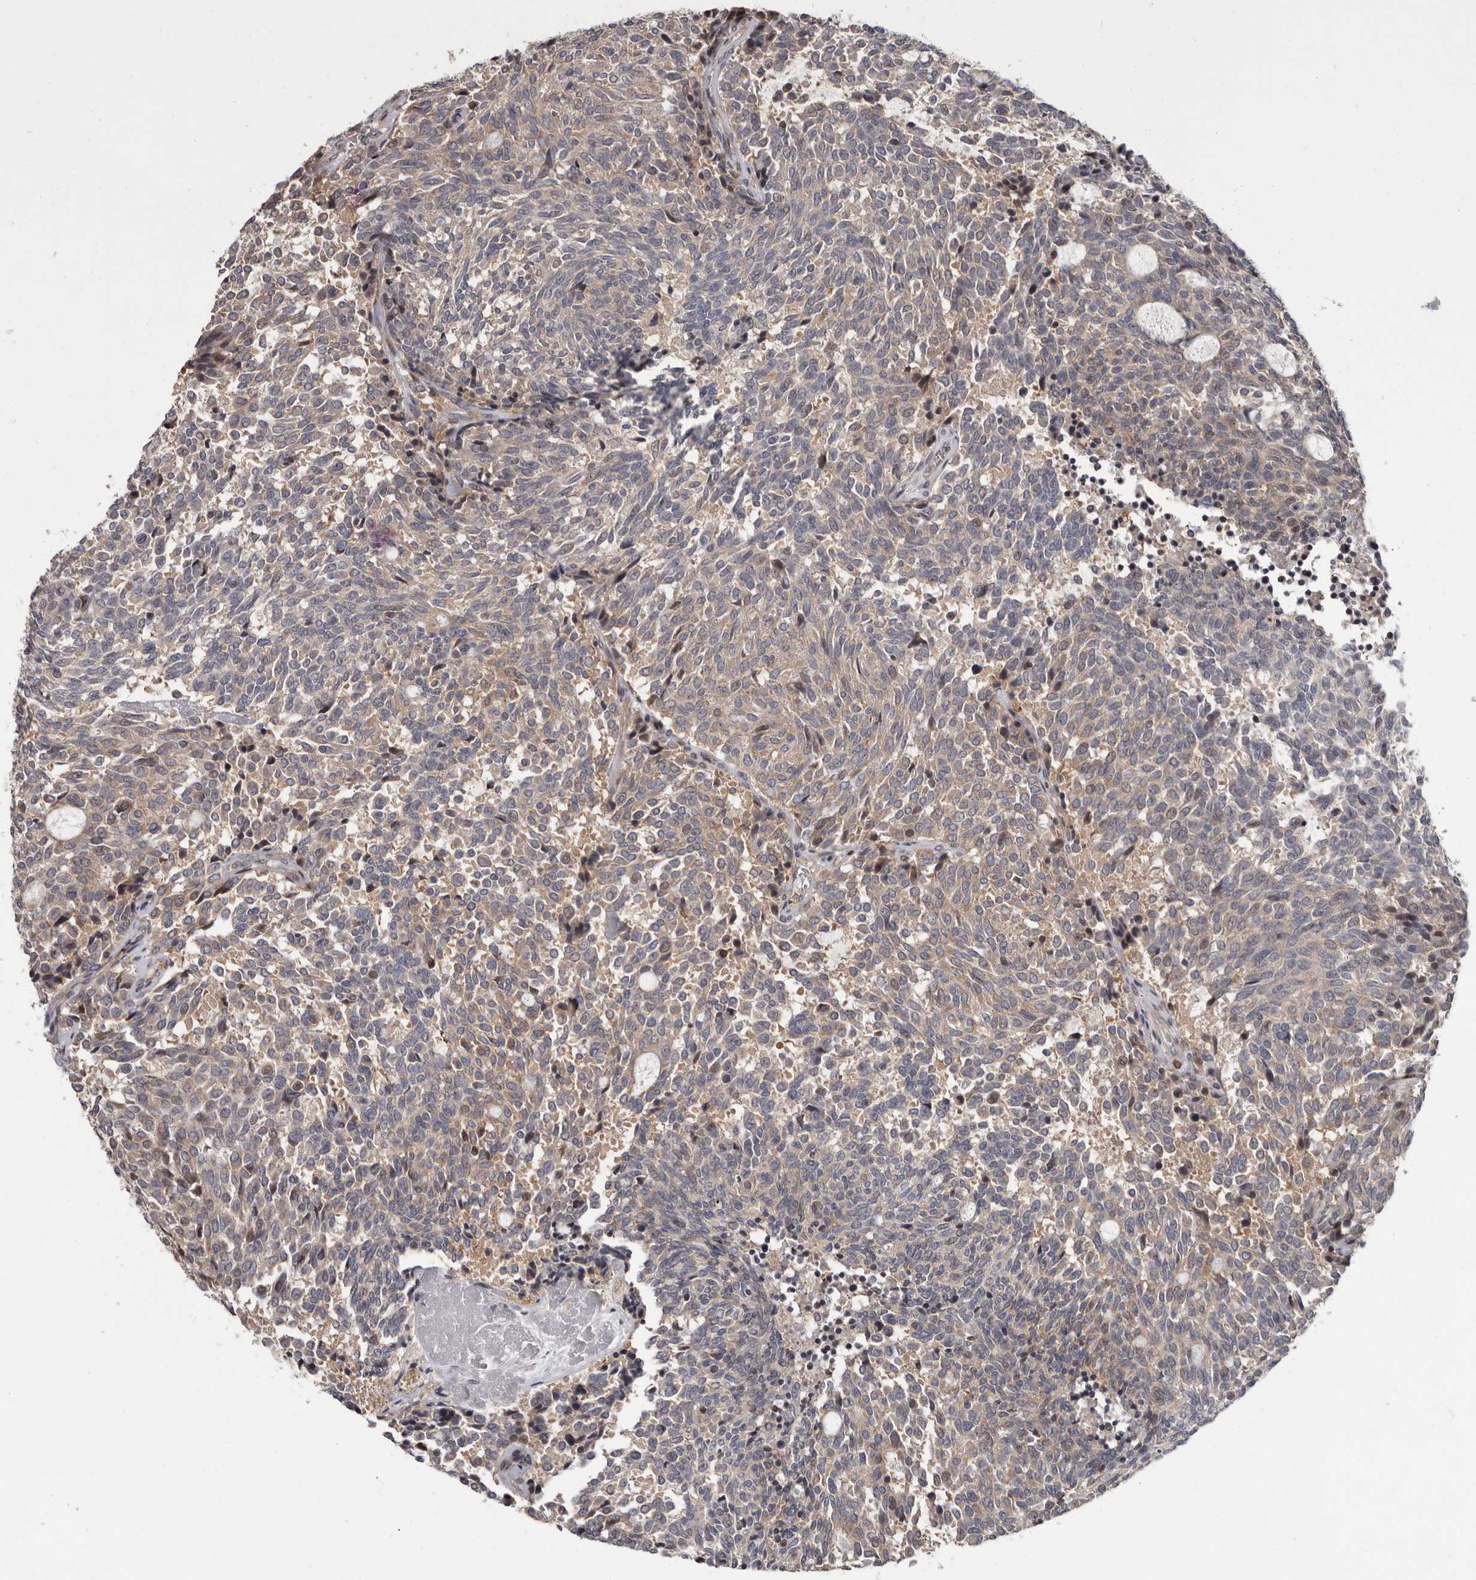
{"staining": {"intensity": "weak", "quantity": "<25%", "location": "cytoplasmic/membranous"}, "tissue": "carcinoid", "cell_type": "Tumor cells", "image_type": "cancer", "snomed": [{"axis": "morphology", "description": "Carcinoid, malignant, NOS"}, {"axis": "topography", "description": "Pancreas"}], "caption": "Human carcinoid stained for a protein using immunohistochemistry (IHC) displays no expression in tumor cells.", "gene": "FGFR4", "patient": {"sex": "female", "age": 54}}